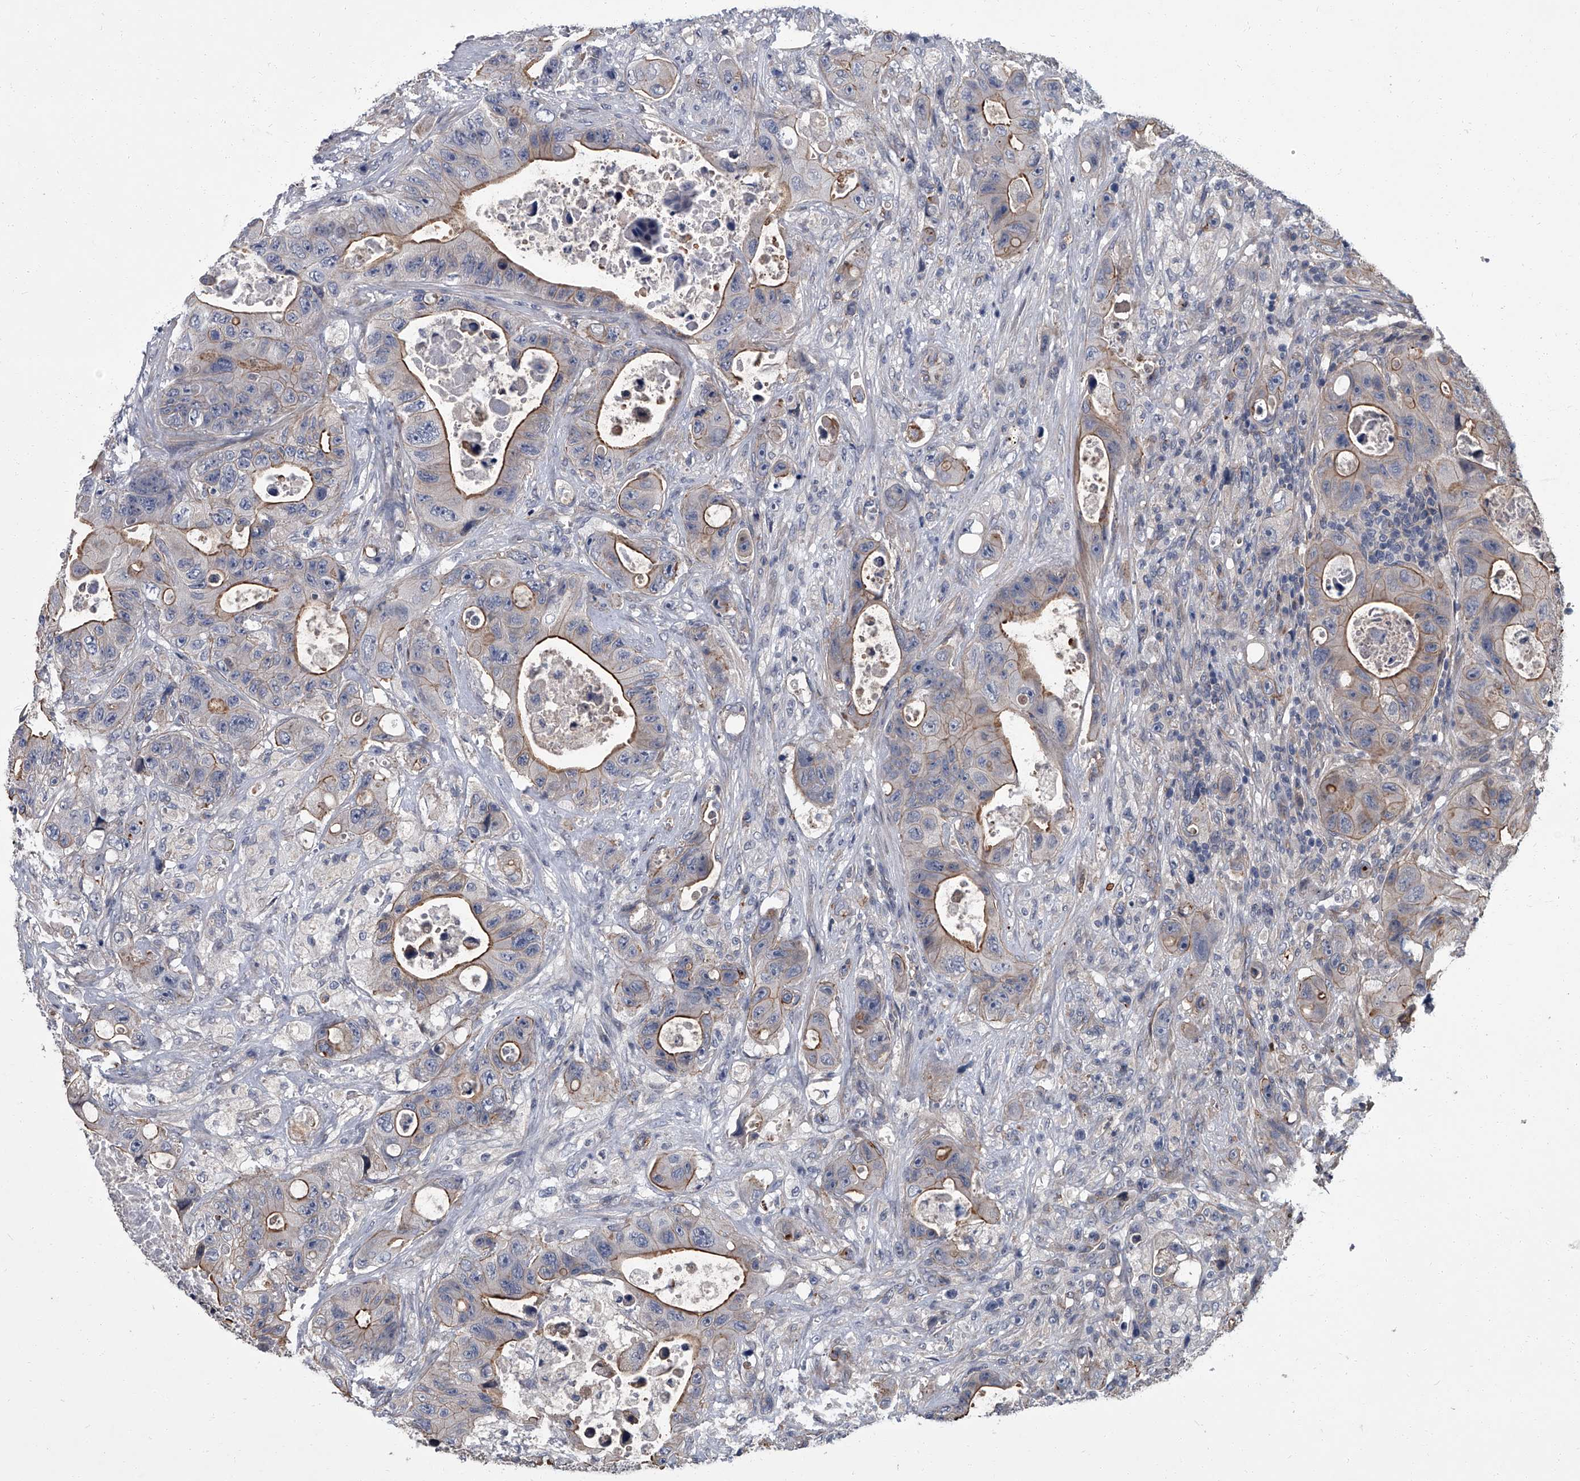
{"staining": {"intensity": "strong", "quantity": "<25%", "location": "cytoplasmic/membranous"}, "tissue": "colorectal cancer", "cell_type": "Tumor cells", "image_type": "cancer", "snomed": [{"axis": "morphology", "description": "Adenocarcinoma, NOS"}, {"axis": "topography", "description": "Colon"}], "caption": "Tumor cells demonstrate medium levels of strong cytoplasmic/membranous positivity in approximately <25% of cells in colorectal cancer (adenocarcinoma).", "gene": "SIRT4", "patient": {"sex": "female", "age": 46}}